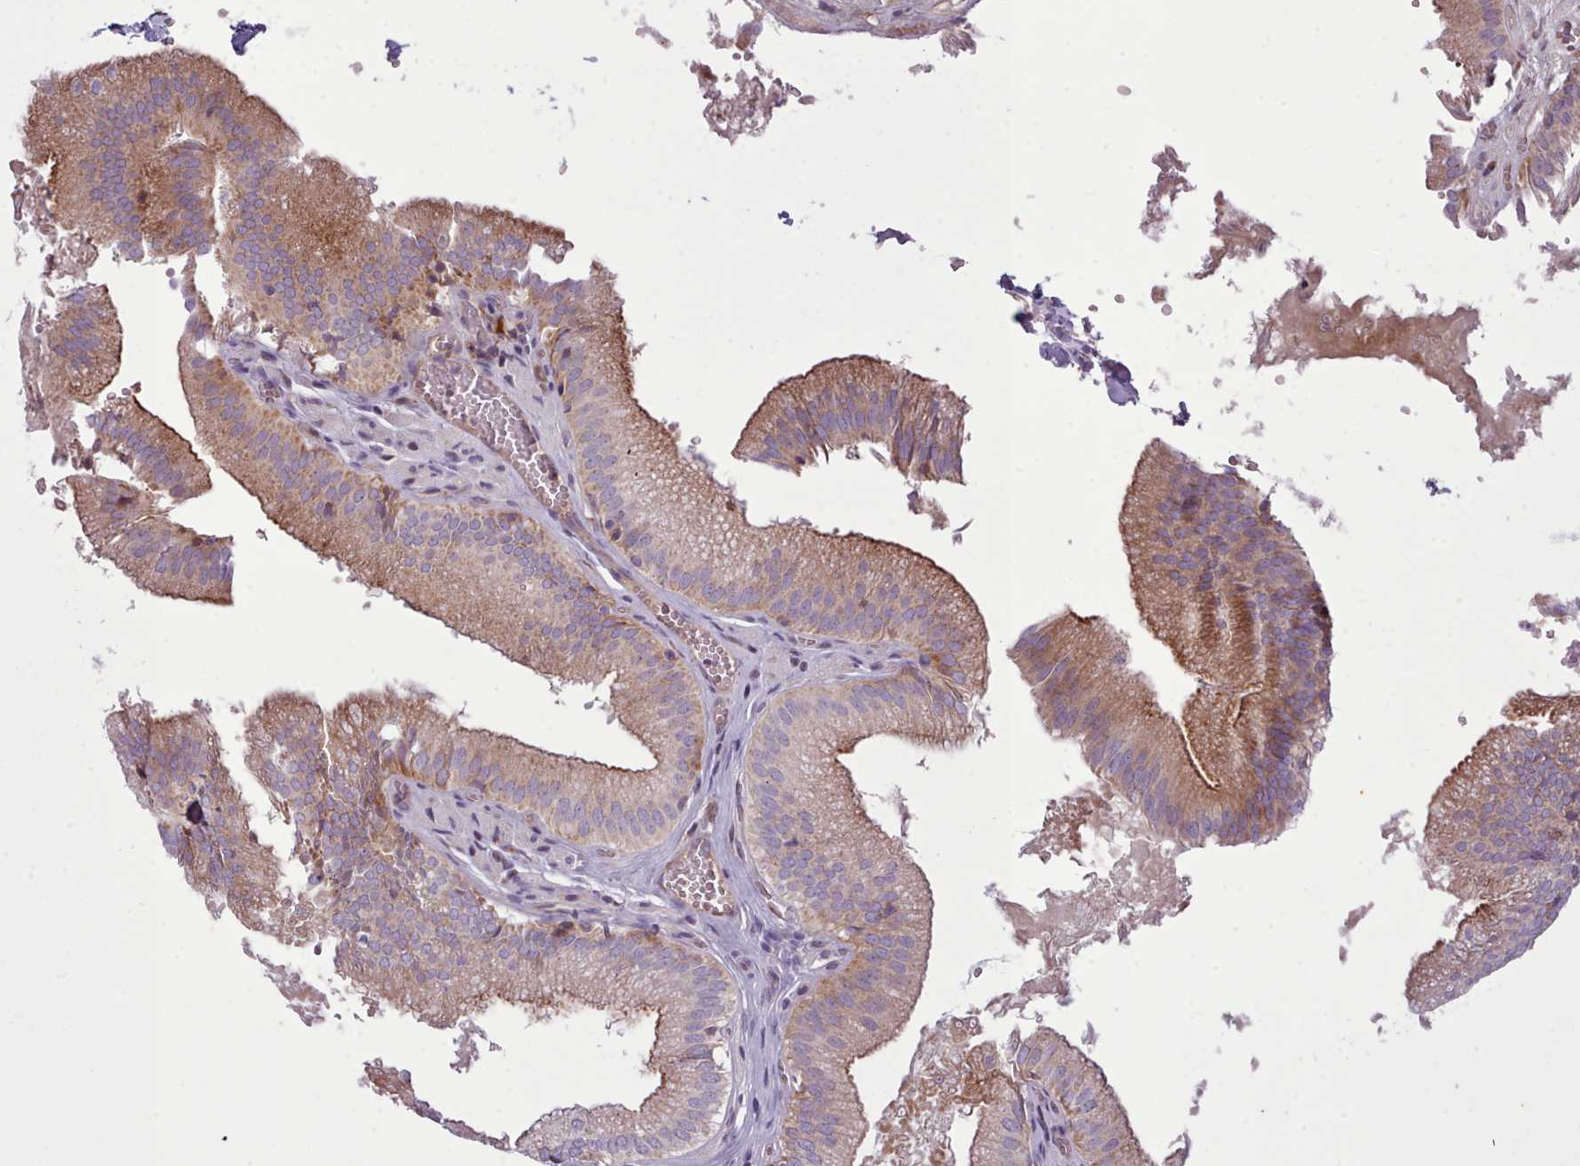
{"staining": {"intensity": "strong", "quantity": "25%-75%", "location": "cytoplasmic/membranous"}, "tissue": "gallbladder", "cell_type": "Glandular cells", "image_type": "normal", "snomed": [{"axis": "morphology", "description": "Normal tissue, NOS"}, {"axis": "topography", "description": "Gallbladder"}, {"axis": "topography", "description": "Peripheral nerve tissue"}], "caption": "Immunohistochemical staining of normal gallbladder exhibits 25%-75% levels of strong cytoplasmic/membranous protein positivity in approximately 25%-75% of glandular cells.", "gene": "TENT4B", "patient": {"sex": "male", "age": 17}}